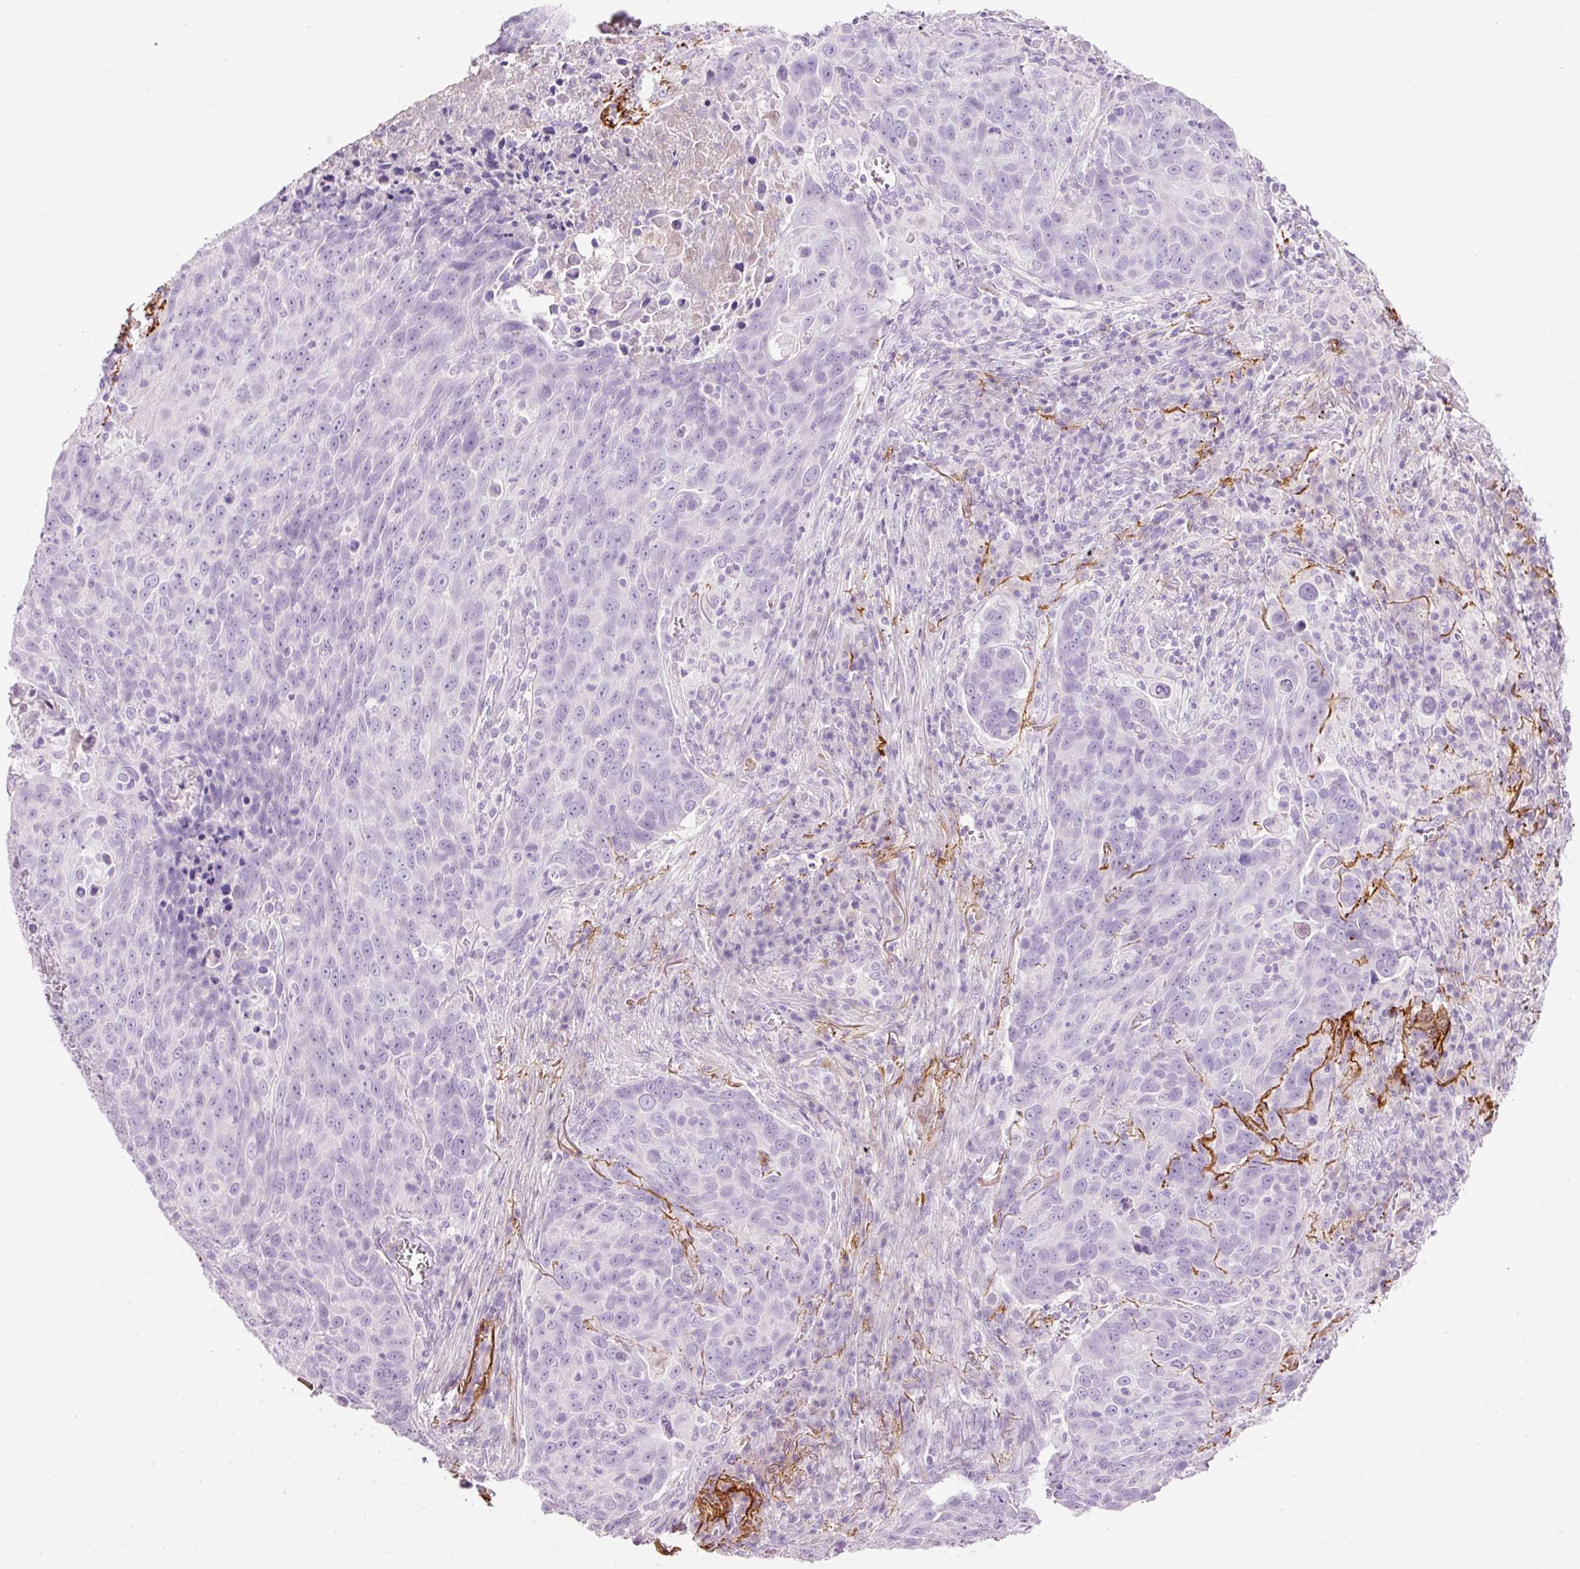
{"staining": {"intensity": "negative", "quantity": "none", "location": "none"}, "tissue": "lung cancer", "cell_type": "Tumor cells", "image_type": "cancer", "snomed": [{"axis": "morphology", "description": "Squamous cell carcinoma, NOS"}, {"axis": "topography", "description": "Lung"}], "caption": "Tumor cells are negative for brown protein staining in lung squamous cell carcinoma. (Brightfield microscopy of DAB (3,3'-diaminobenzidine) IHC at high magnification).", "gene": "MFAP4", "patient": {"sex": "male", "age": 78}}